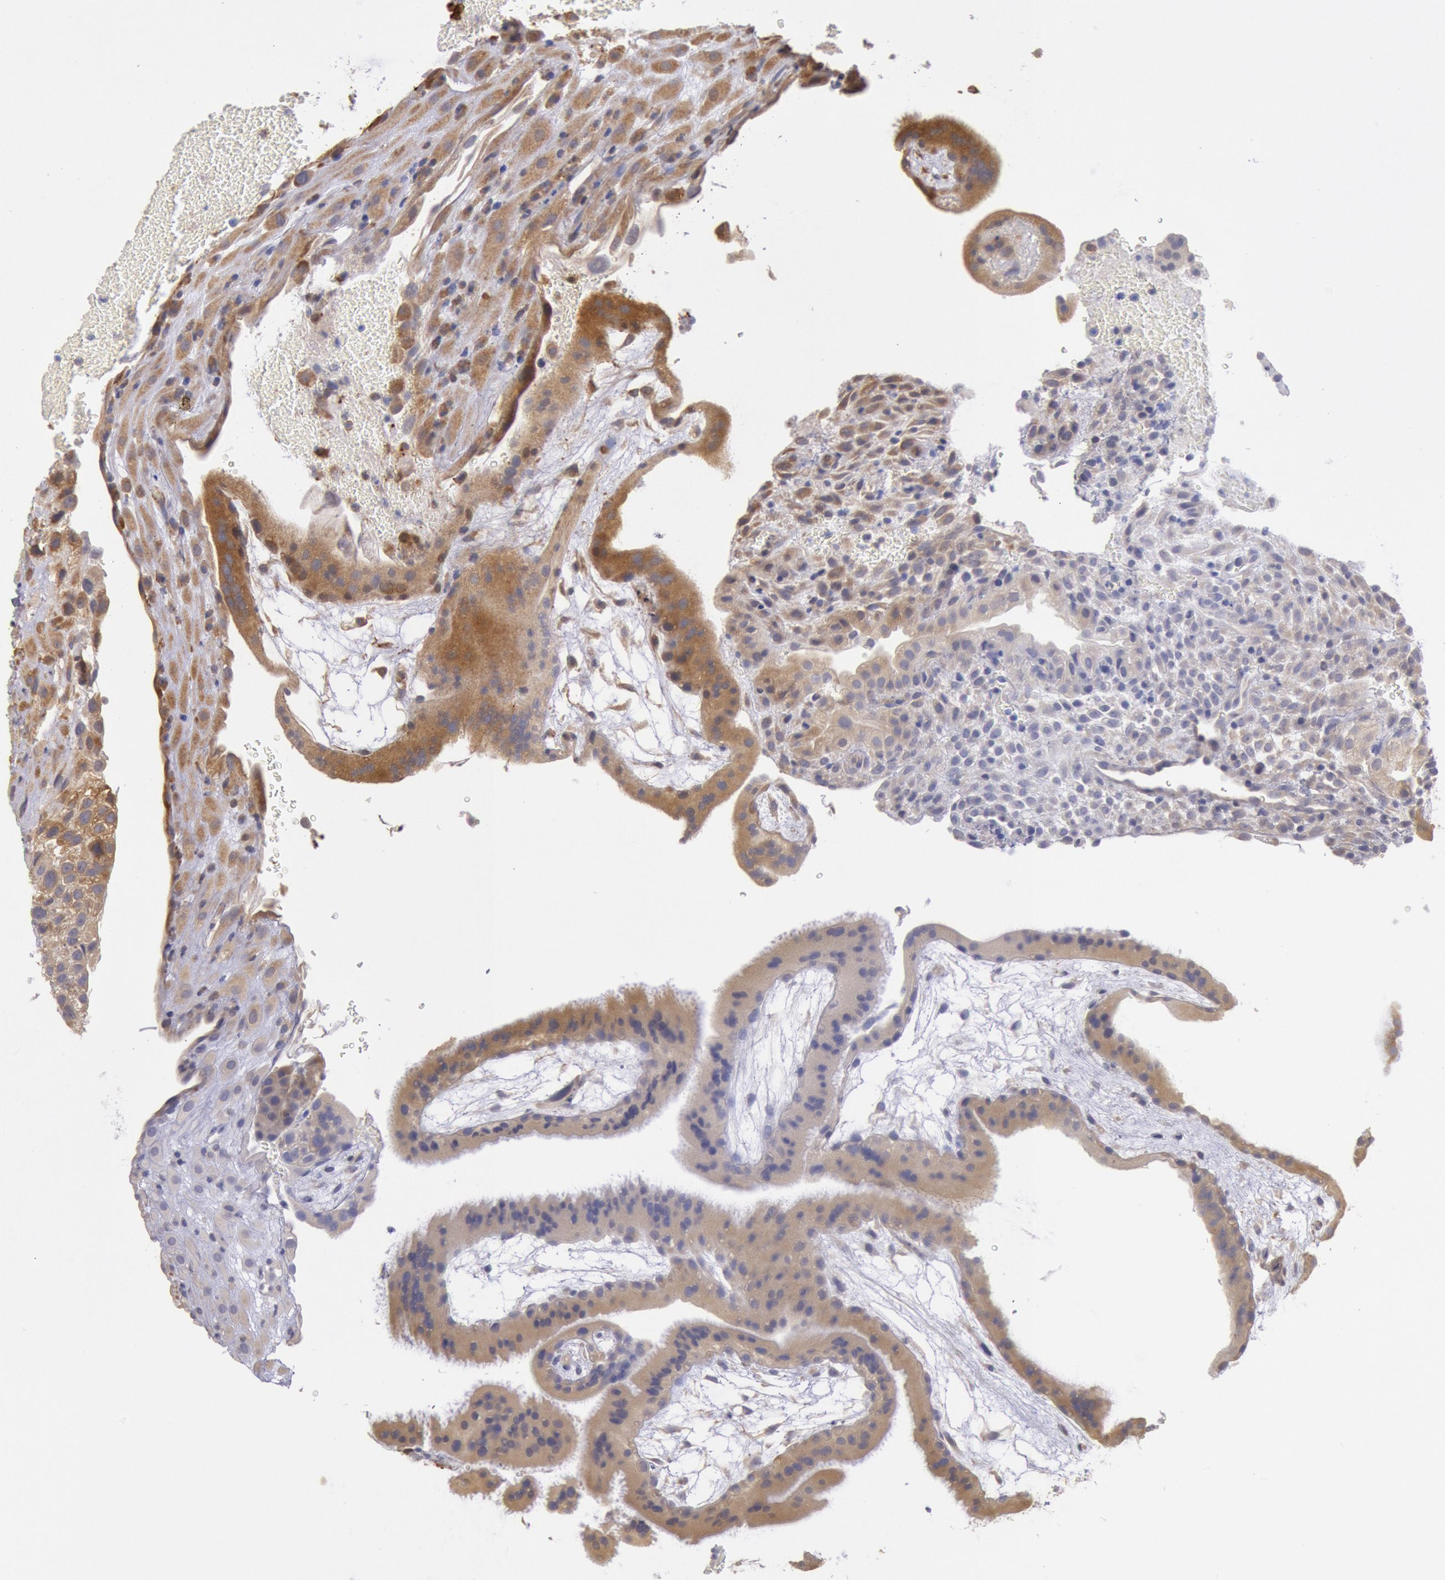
{"staining": {"intensity": "weak", "quantity": ">75%", "location": "cytoplasmic/membranous"}, "tissue": "placenta", "cell_type": "Decidual cells", "image_type": "normal", "snomed": [{"axis": "morphology", "description": "Normal tissue, NOS"}, {"axis": "topography", "description": "Placenta"}], "caption": "This micrograph displays immunohistochemistry staining of unremarkable human placenta, with low weak cytoplasmic/membranous staining in approximately >75% of decidual cells.", "gene": "DRG1", "patient": {"sex": "female", "age": 19}}